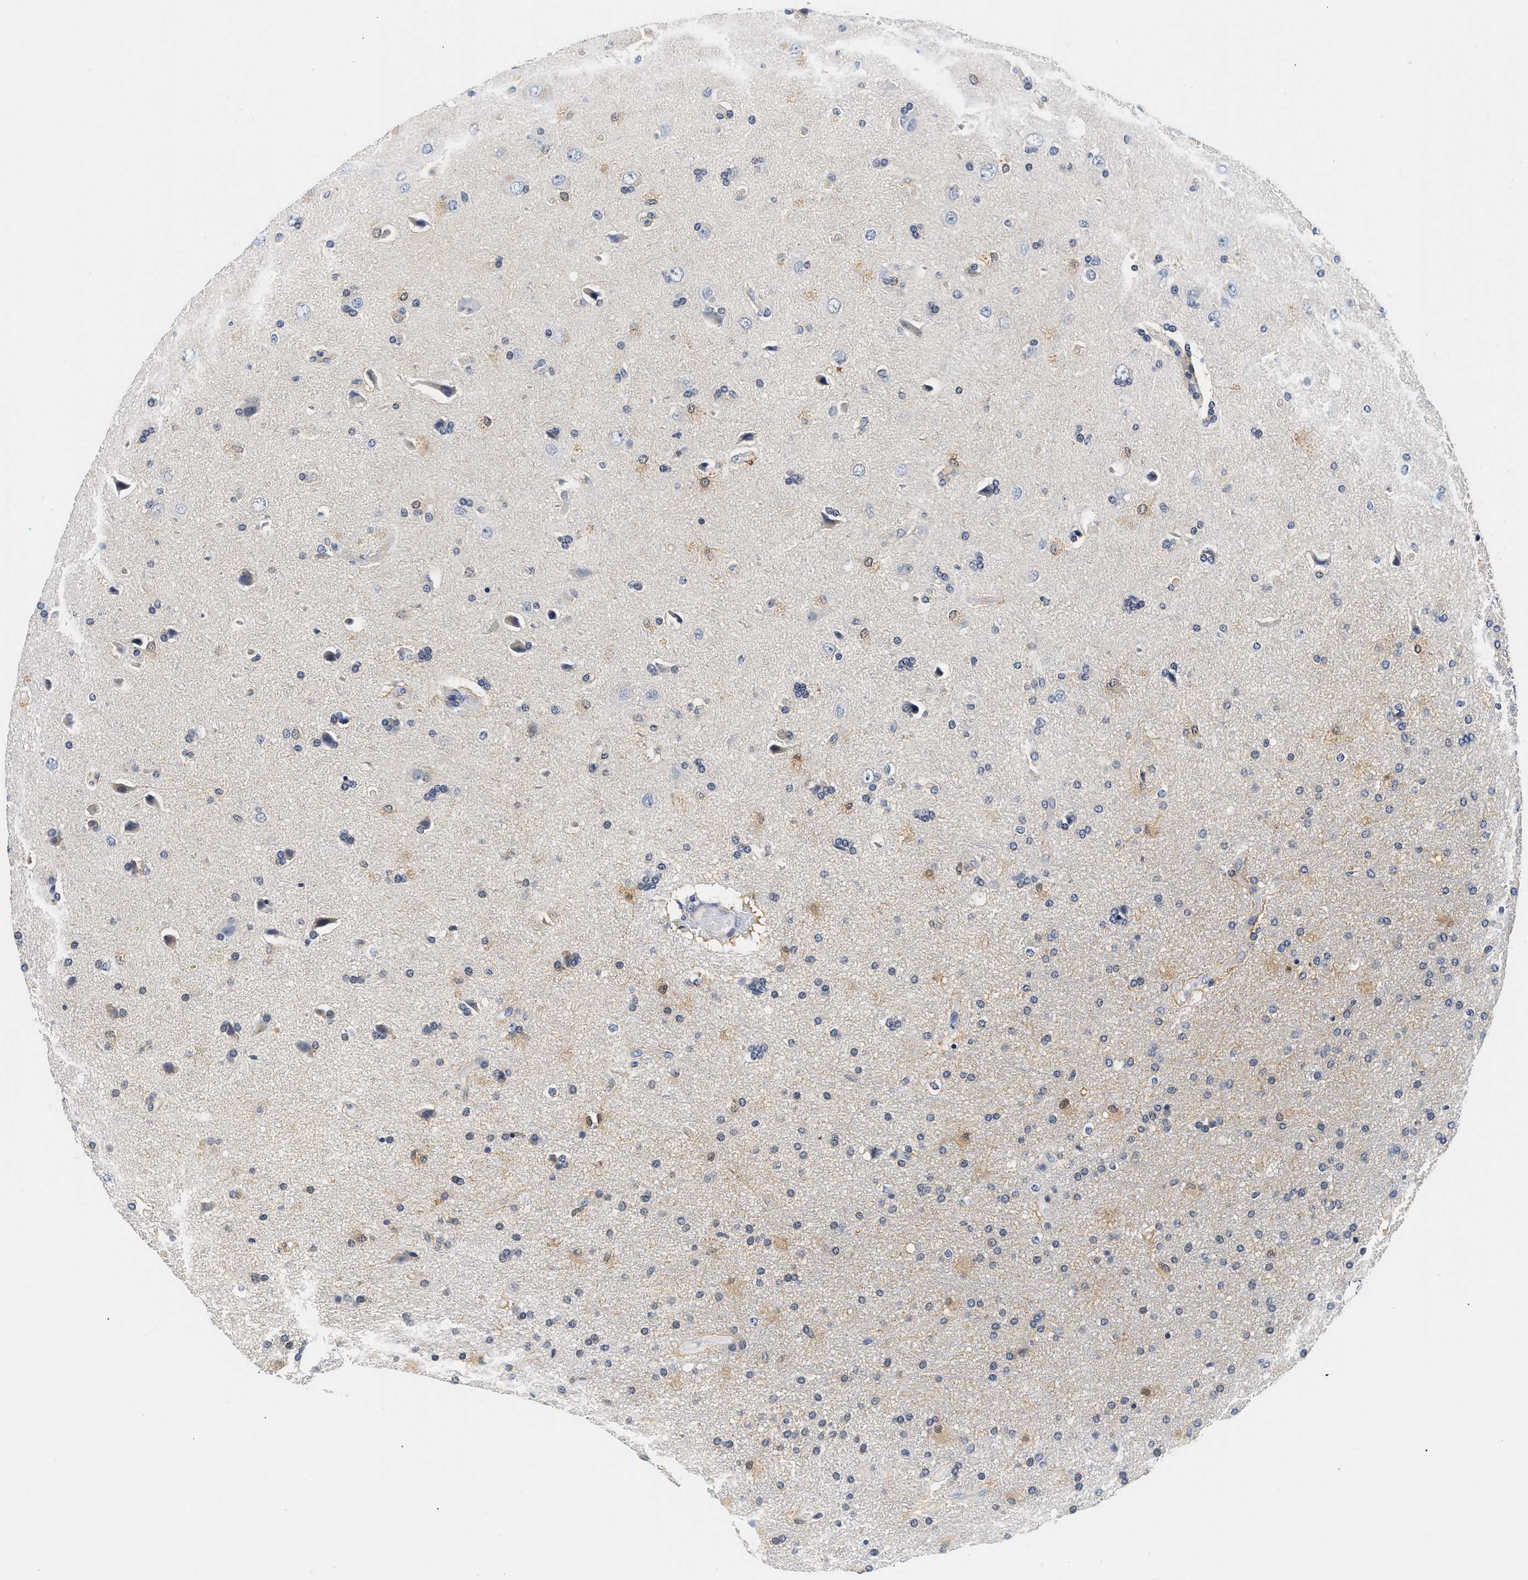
{"staining": {"intensity": "weak", "quantity": "<25%", "location": "cytoplasmic/membranous"}, "tissue": "glioma", "cell_type": "Tumor cells", "image_type": "cancer", "snomed": [{"axis": "morphology", "description": "Glioma, malignant, High grade"}, {"axis": "topography", "description": "Brain"}], "caption": "This is a histopathology image of immunohistochemistry staining of glioma, which shows no staining in tumor cells.", "gene": "UCHL3", "patient": {"sex": "male", "age": 72}}